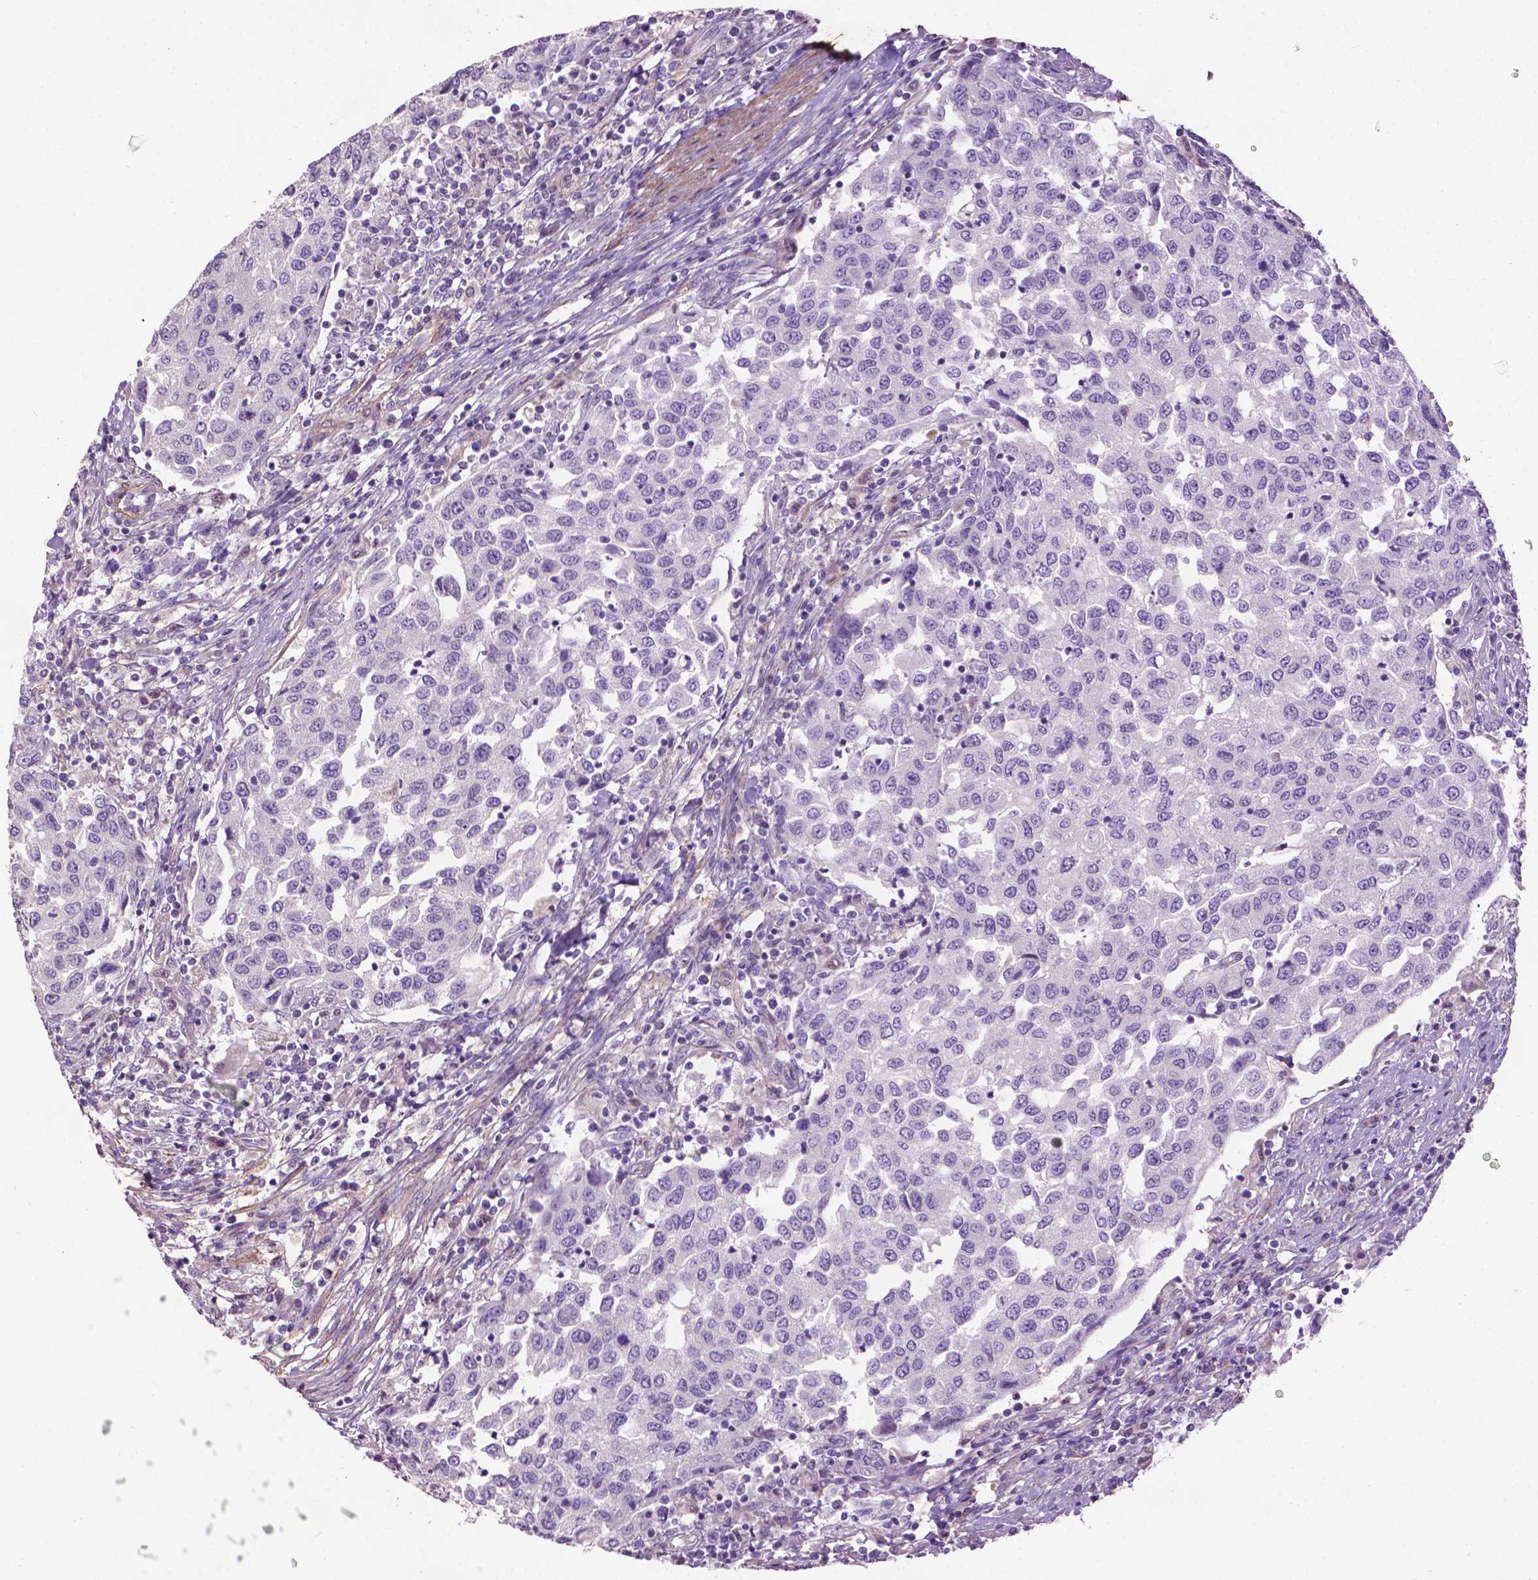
{"staining": {"intensity": "negative", "quantity": "none", "location": "none"}, "tissue": "urothelial cancer", "cell_type": "Tumor cells", "image_type": "cancer", "snomed": [{"axis": "morphology", "description": "Urothelial carcinoma, High grade"}, {"axis": "topography", "description": "Urinary bladder"}], "caption": "Tumor cells show no significant protein expression in urothelial cancer.", "gene": "AQP10", "patient": {"sex": "female", "age": 78}}